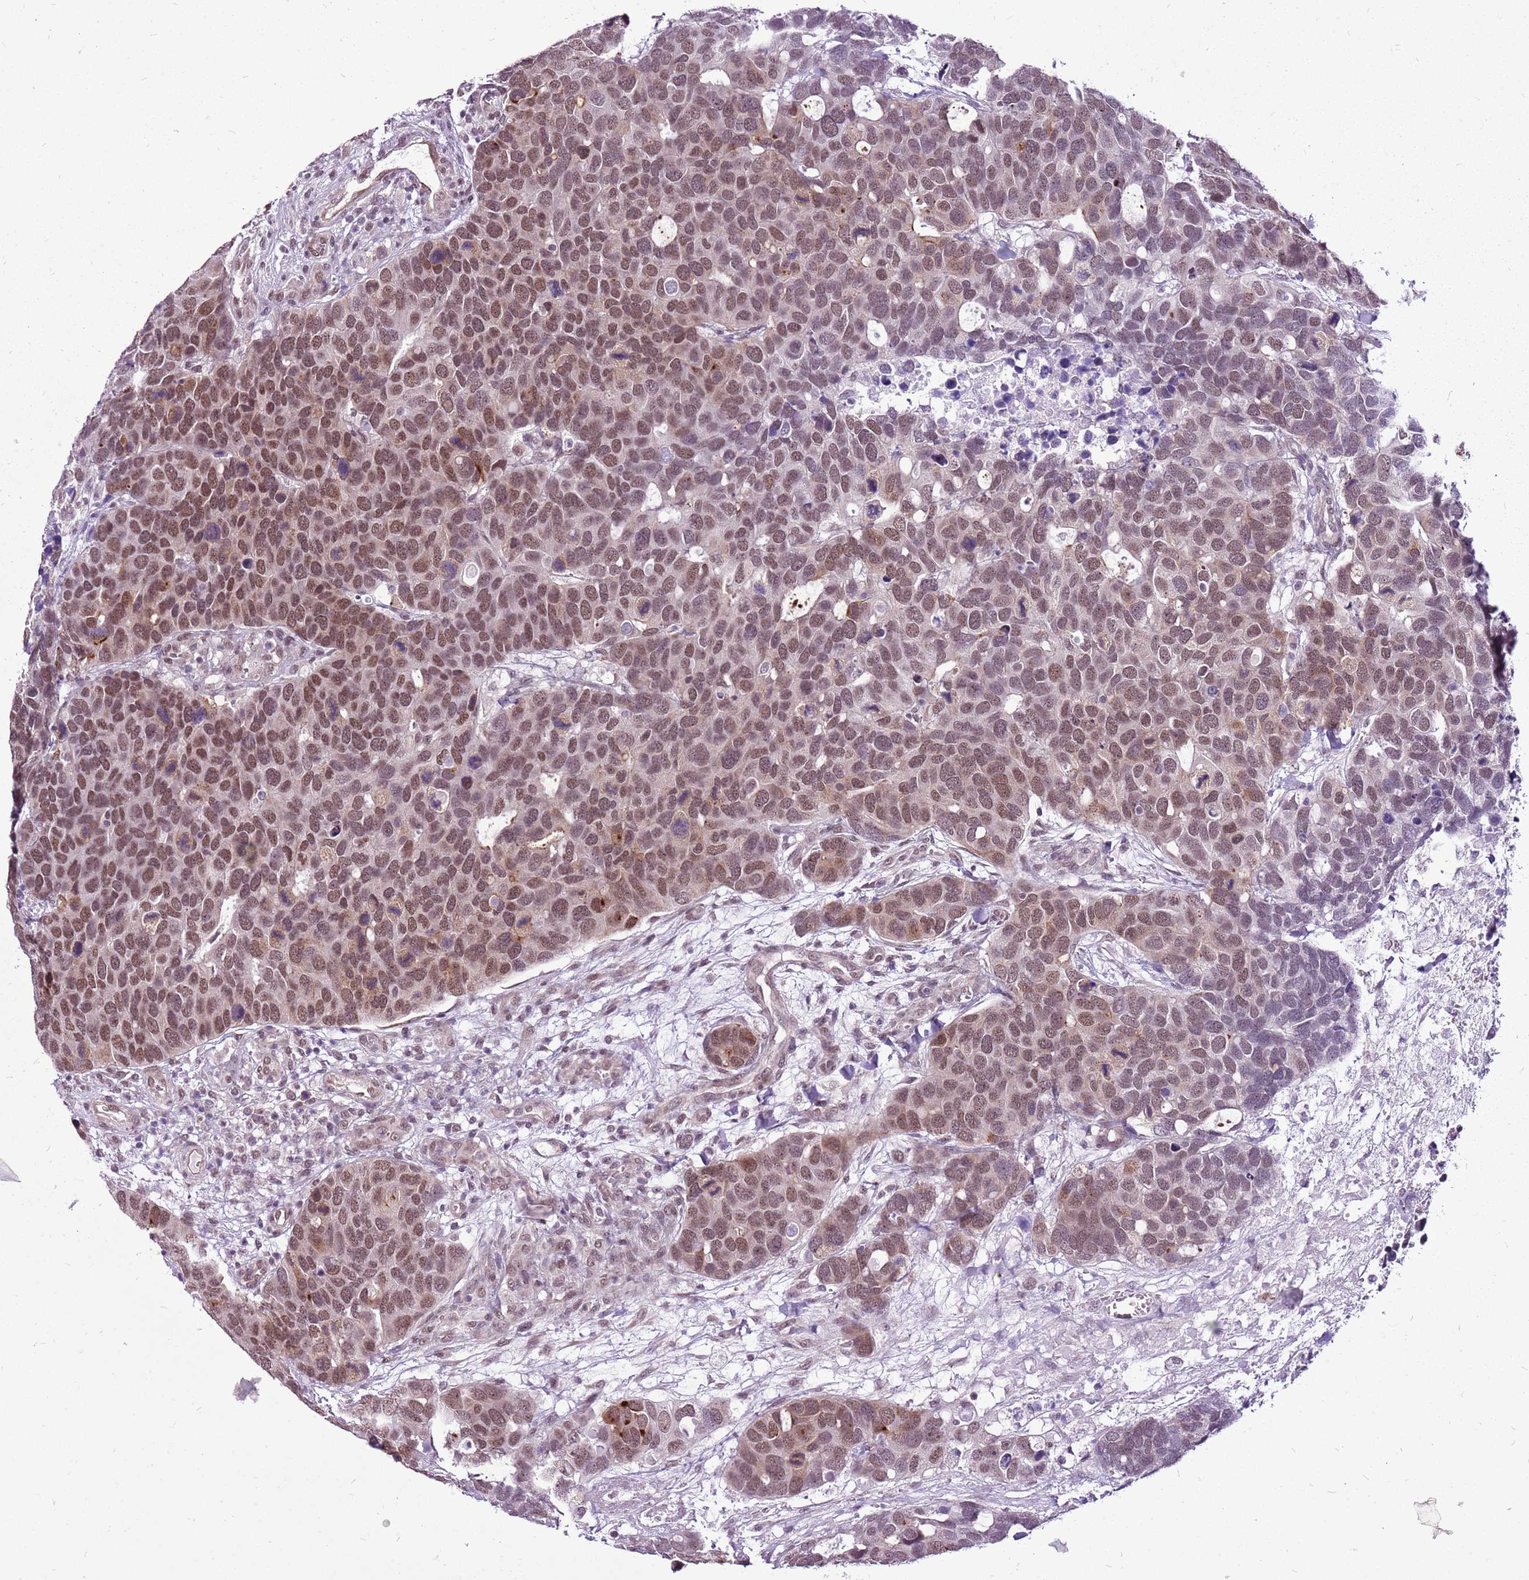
{"staining": {"intensity": "moderate", "quantity": ">75%", "location": "cytoplasmic/membranous,nuclear"}, "tissue": "breast cancer", "cell_type": "Tumor cells", "image_type": "cancer", "snomed": [{"axis": "morphology", "description": "Duct carcinoma"}, {"axis": "topography", "description": "Breast"}], "caption": "The immunohistochemical stain shows moderate cytoplasmic/membranous and nuclear staining in tumor cells of breast cancer tissue. Immunohistochemistry (ihc) stains the protein of interest in brown and the nuclei are stained blue.", "gene": "CCDC166", "patient": {"sex": "female", "age": 83}}